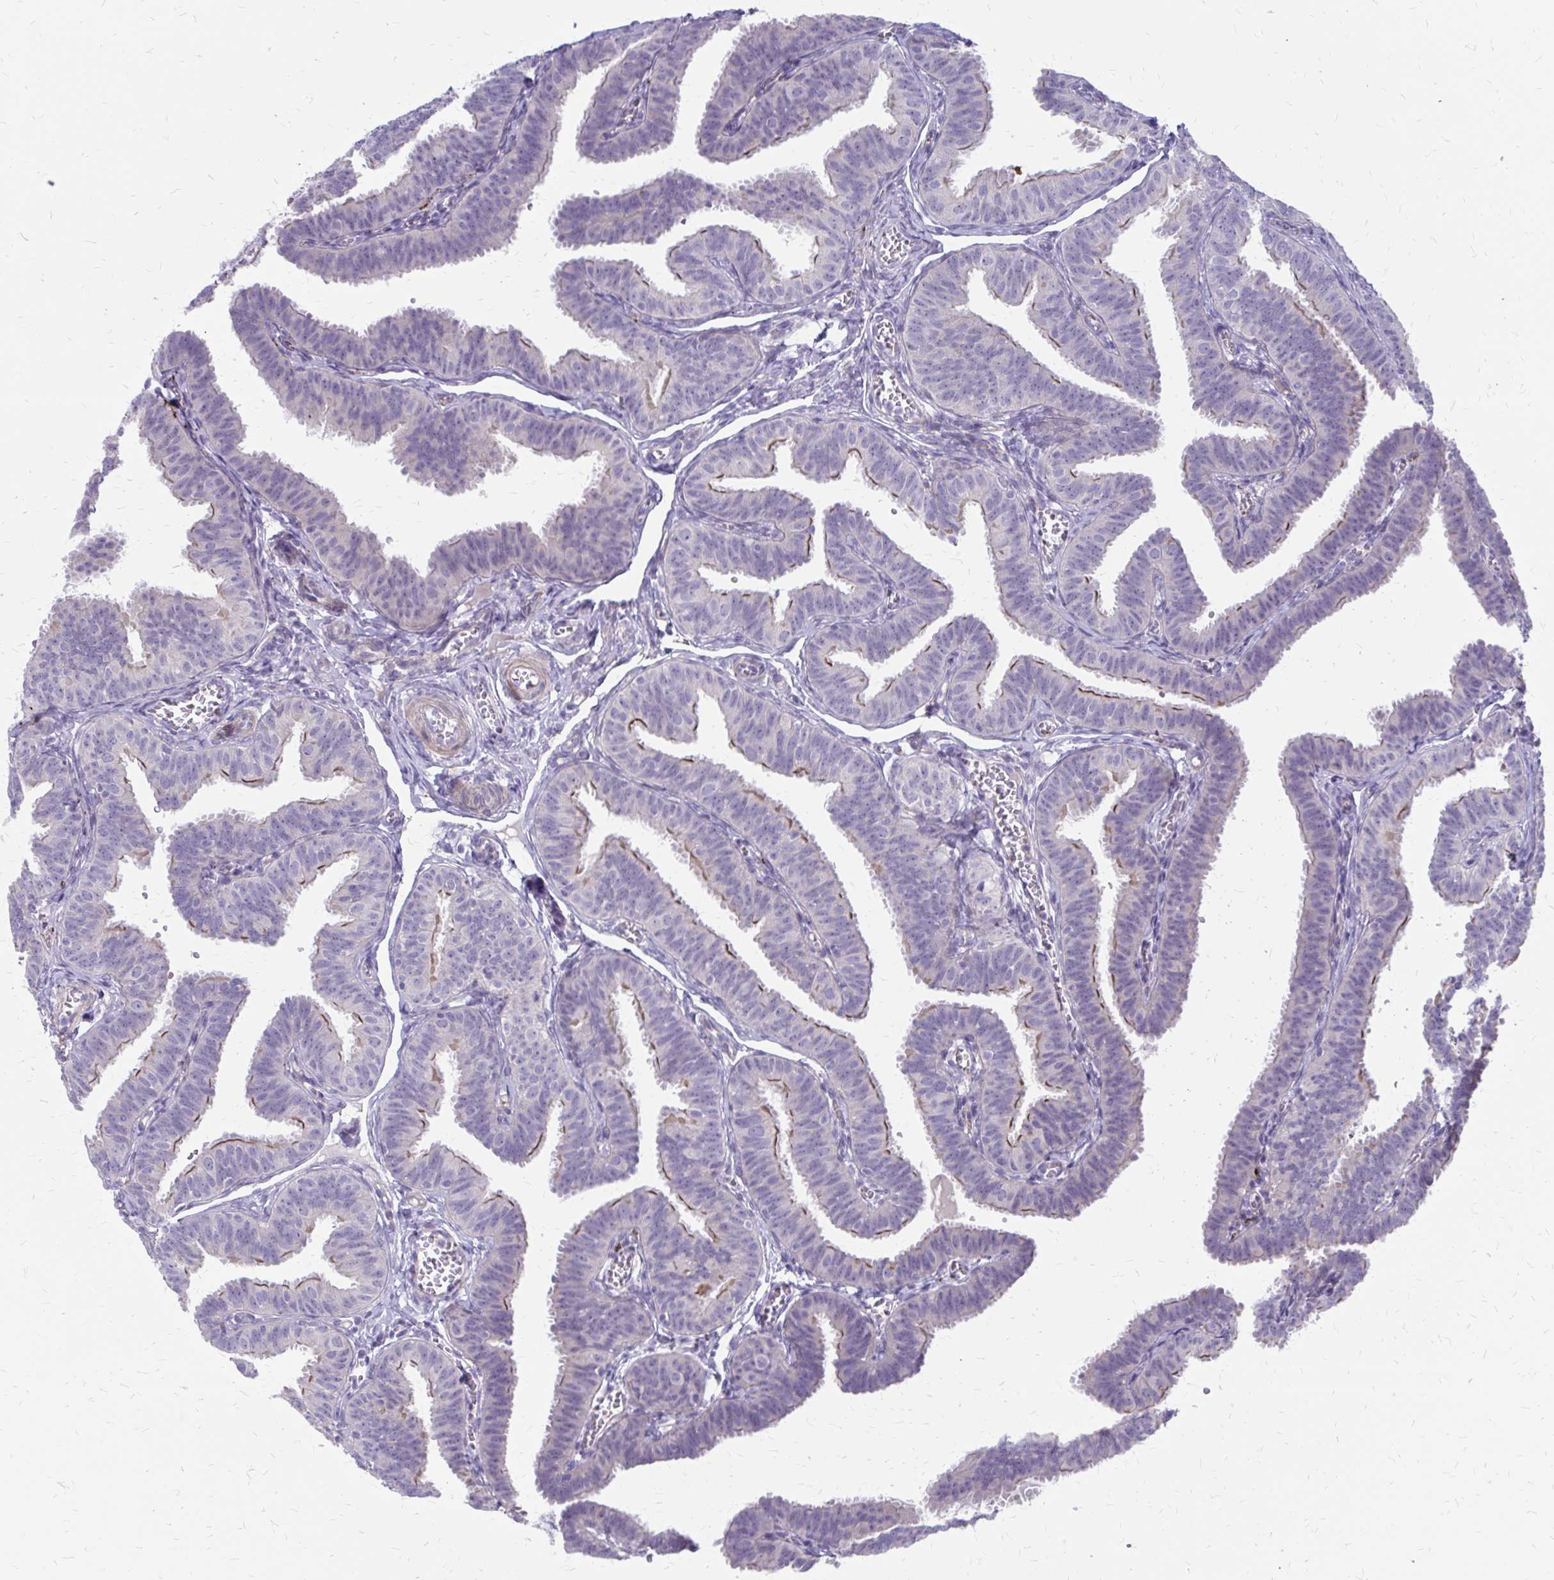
{"staining": {"intensity": "moderate", "quantity": "<25%", "location": "cytoplasmic/membranous"}, "tissue": "fallopian tube", "cell_type": "Glandular cells", "image_type": "normal", "snomed": [{"axis": "morphology", "description": "Normal tissue, NOS"}, {"axis": "topography", "description": "Fallopian tube"}], "caption": "A histopathology image showing moderate cytoplasmic/membranous staining in approximately <25% of glandular cells in benign fallopian tube, as visualized by brown immunohistochemical staining.", "gene": "GLYATL2", "patient": {"sex": "female", "age": 25}}